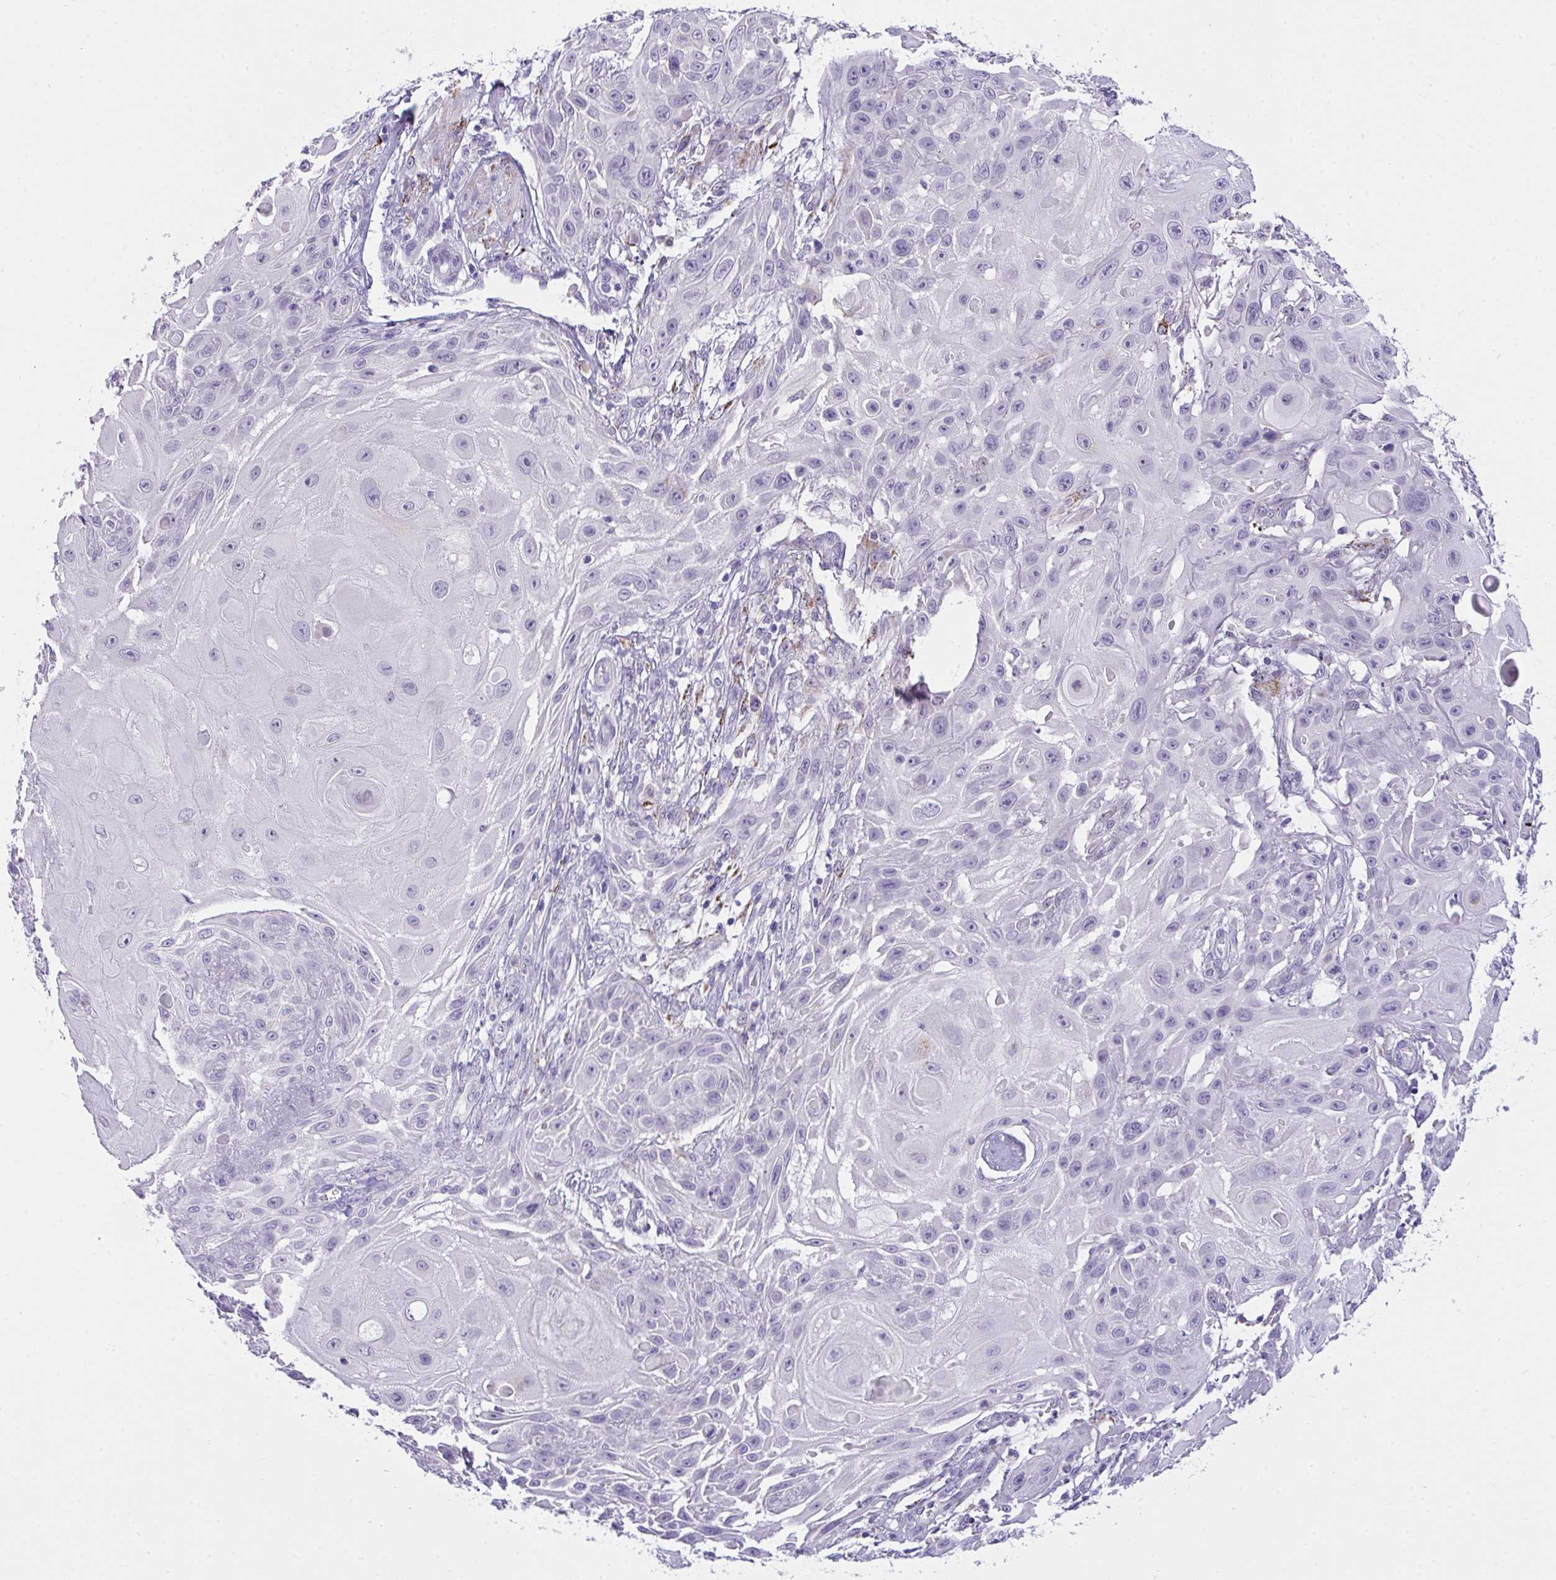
{"staining": {"intensity": "negative", "quantity": "none", "location": "none"}, "tissue": "skin cancer", "cell_type": "Tumor cells", "image_type": "cancer", "snomed": [{"axis": "morphology", "description": "Squamous cell carcinoma, NOS"}, {"axis": "topography", "description": "Skin"}], "caption": "Micrograph shows no protein staining in tumor cells of skin cancer tissue.", "gene": "SEMA6B", "patient": {"sex": "female", "age": 91}}